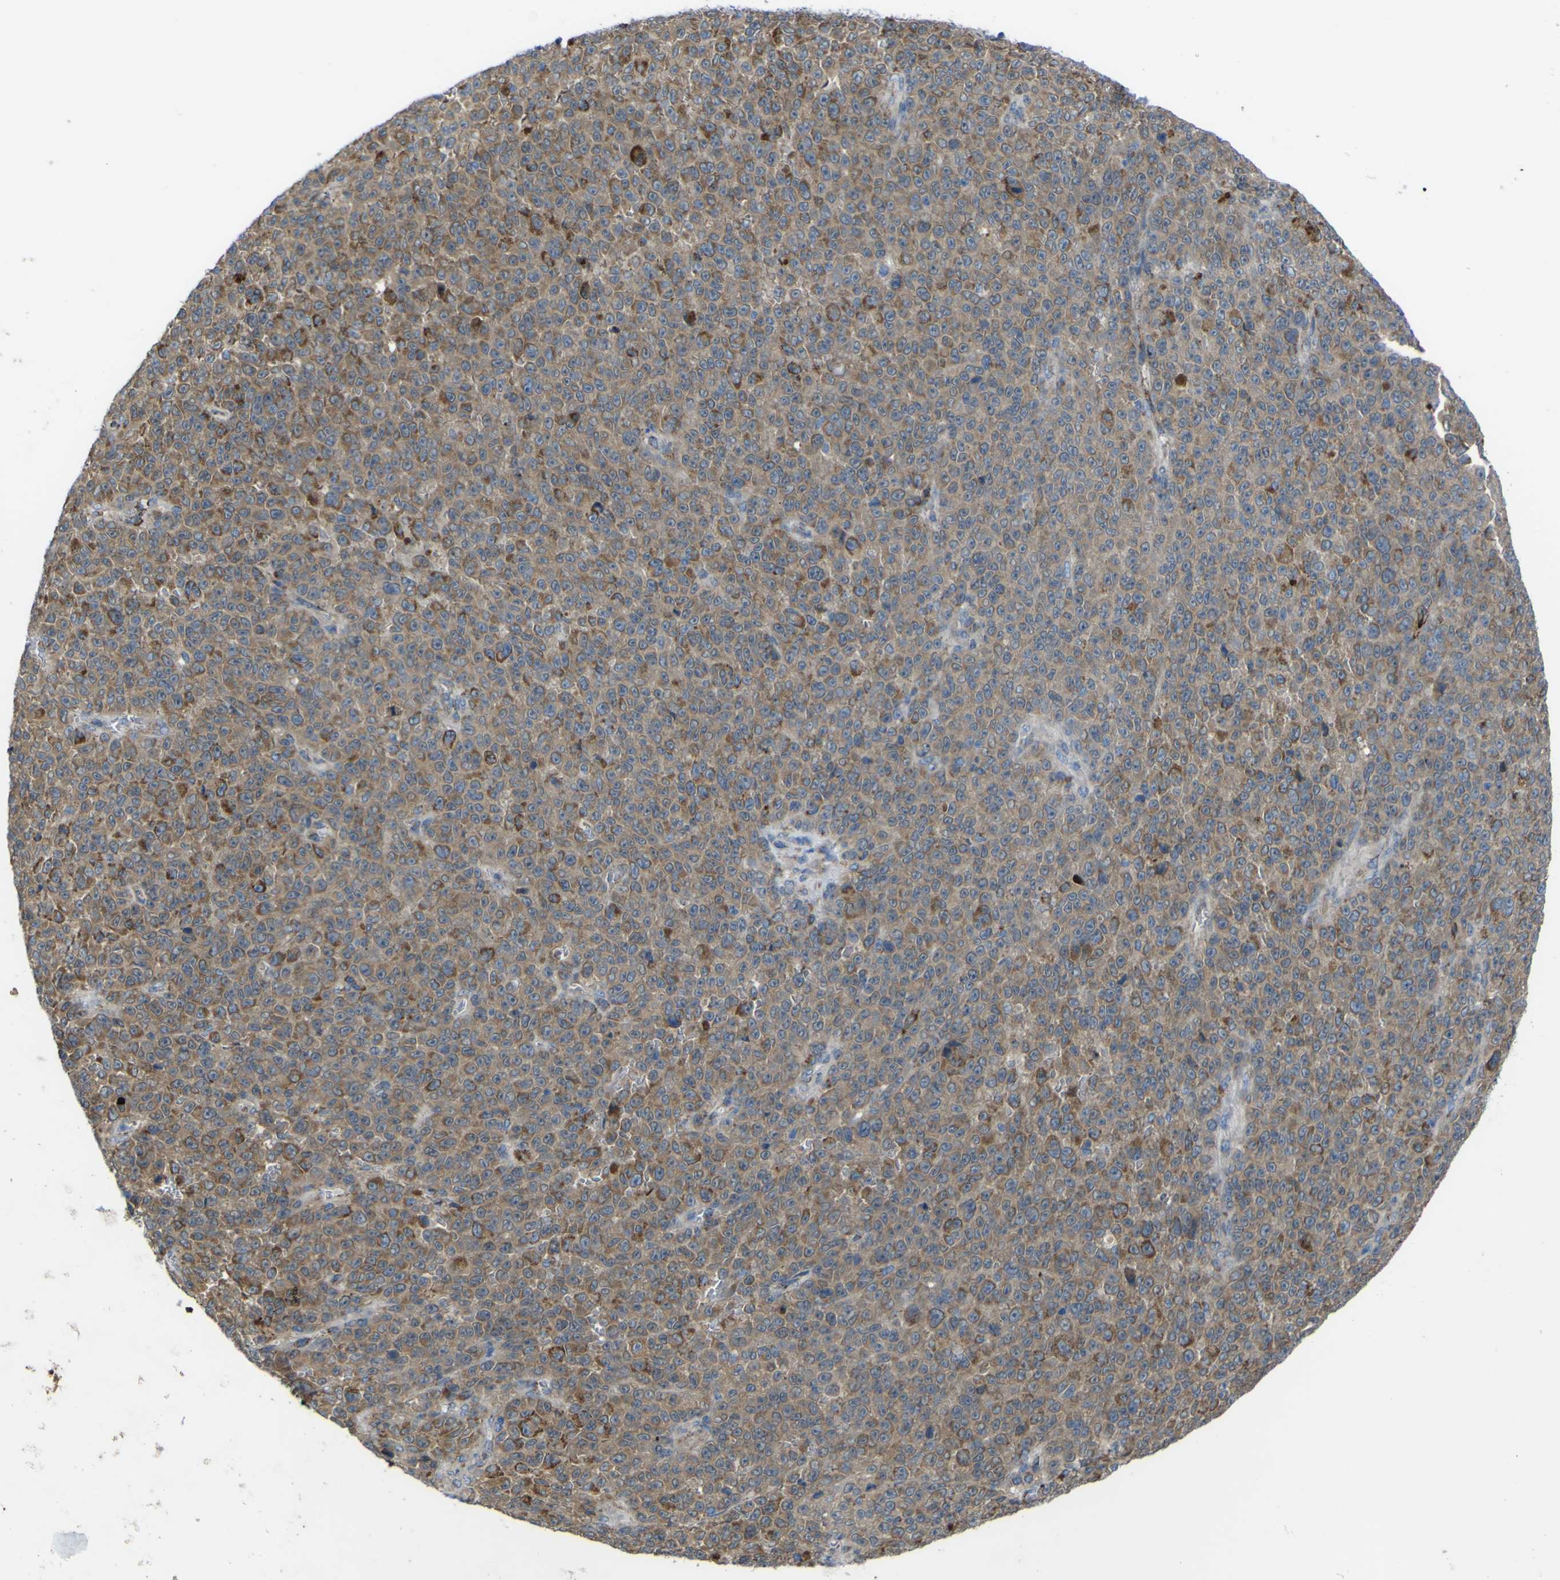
{"staining": {"intensity": "moderate", "quantity": ">75%", "location": "cytoplasmic/membranous"}, "tissue": "melanoma", "cell_type": "Tumor cells", "image_type": "cancer", "snomed": [{"axis": "morphology", "description": "Malignant melanoma, NOS"}, {"axis": "topography", "description": "Skin"}], "caption": "IHC image of human malignant melanoma stained for a protein (brown), which demonstrates medium levels of moderate cytoplasmic/membranous expression in approximately >75% of tumor cells.", "gene": "CST3", "patient": {"sex": "female", "age": 82}}